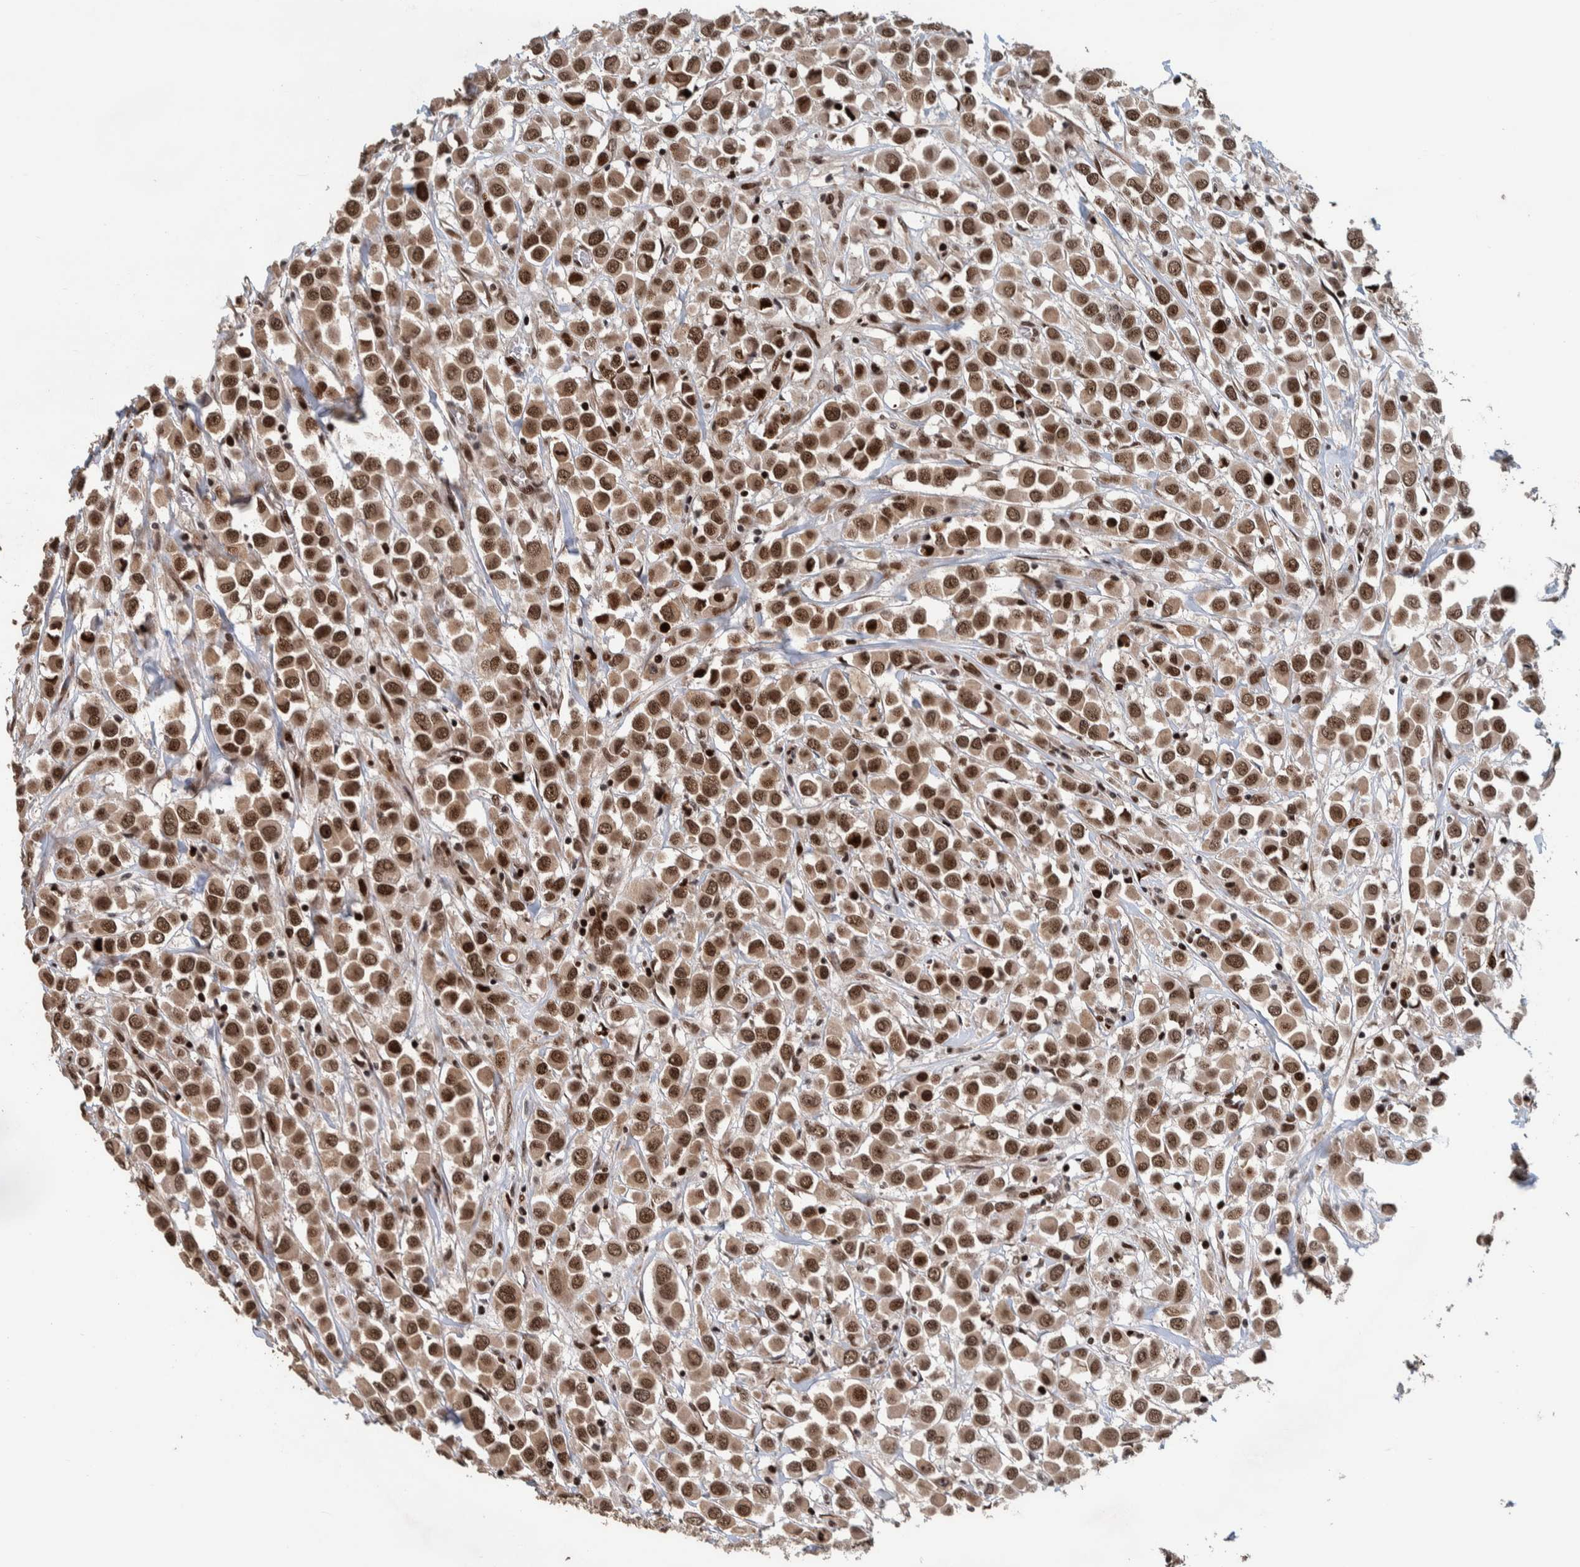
{"staining": {"intensity": "strong", "quantity": ">75%", "location": "nuclear"}, "tissue": "breast cancer", "cell_type": "Tumor cells", "image_type": "cancer", "snomed": [{"axis": "morphology", "description": "Duct carcinoma"}, {"axis": "topography", "description": "Breast"}], "caption": "DAB immunohistochemical staining of human intraductal carcinoma (breast) exhibits strong nuclear protein positivity in approximately >75% of tumor cells.", "gene": "CHD4", "patient": {"sex": "female", "age": 61}}